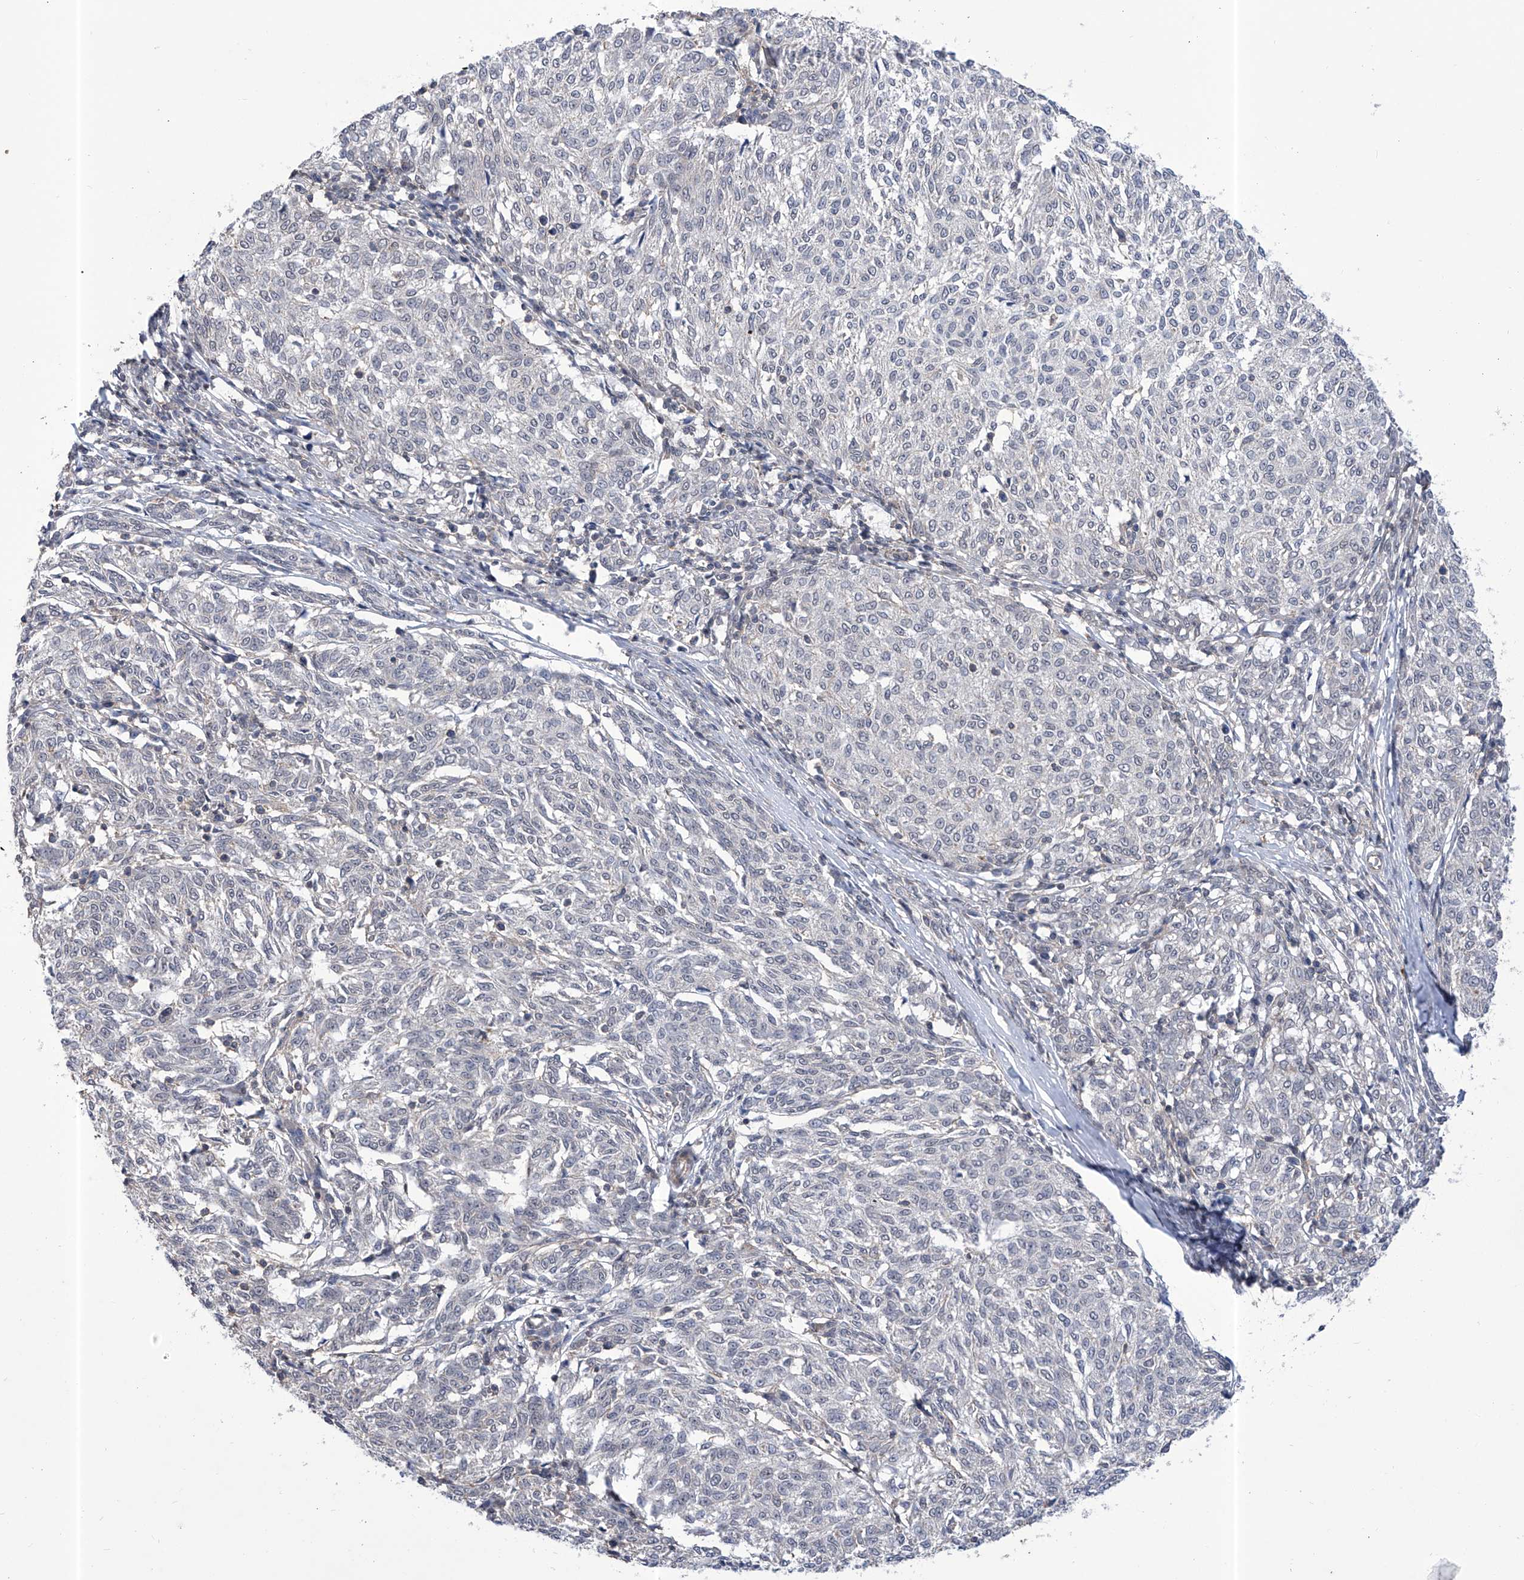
{"staining": {"intensity": "negative", "quantity": "none", "location": "none"}, "tissue": "melanoma", "cell_type": "Tumor cells", "image_type": "cancer", "snomed": [{"axis": "morphology", "description": "Malignant melanoma, NOS"}, {"axis": "topography", "description": "Skin"}], "caption": "IHC histopathology image of neoplastic tissue: melanoma stained with DAB (3,3'-diaminobenzidine) exhibits no significant protein staining in tumor cells. (Brightfield microscopy of DAB immunohistochemistry (IHC) at high magnification).", "gene": "KIFC2", "patient": {"sex": "female", "age": 72}}